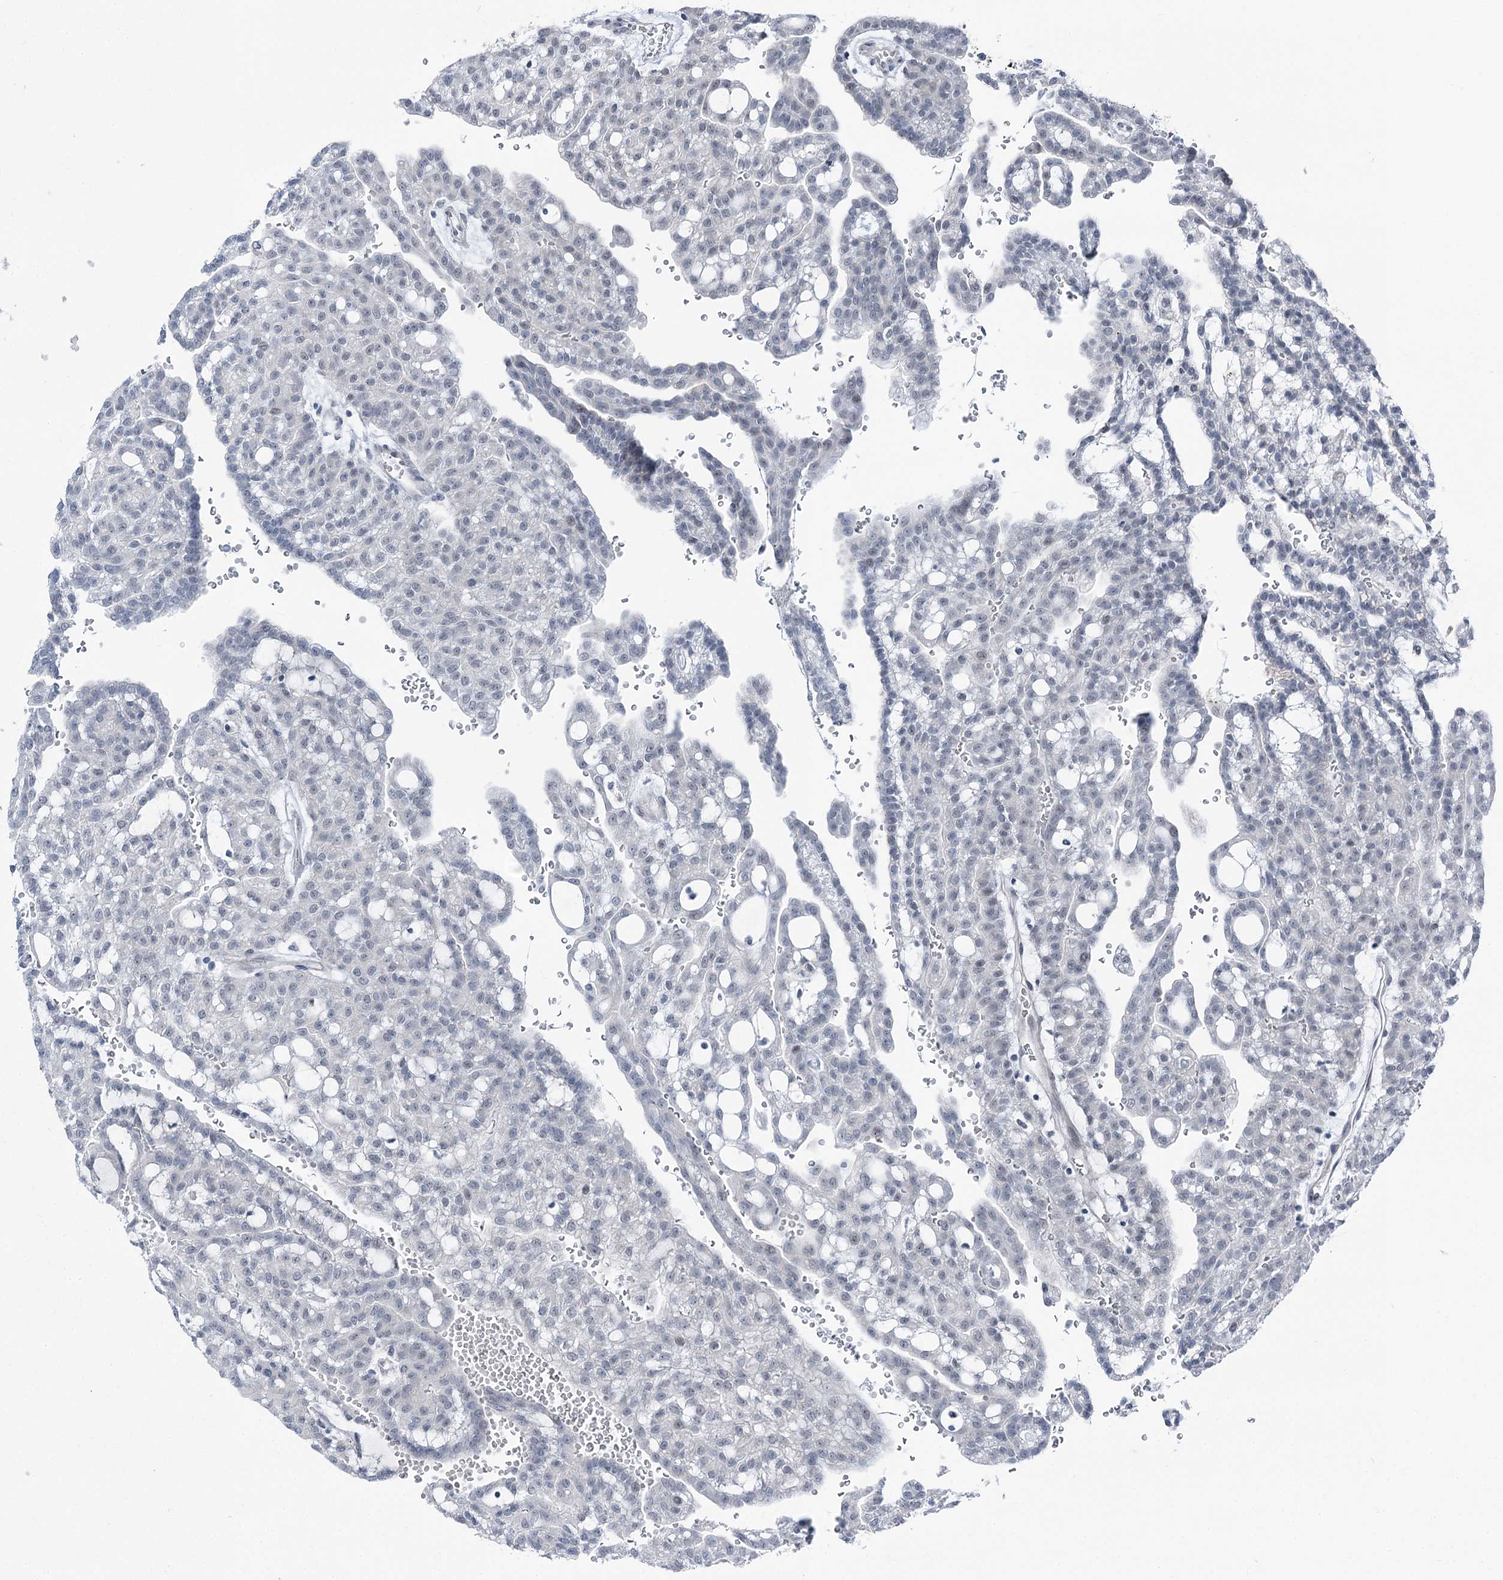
{"staining": {"intensity": "negative", "quantity": "none", "location": "none"}, "tissue": "renal cancer", "cell_type": "Tumor cells", "image_type": "cancer", "snomed": [{"axis": "morphology", "description": "Adenocarcinoma, NOS"}, {"axis": "topography", "description": "Kidney"}], "caption": "This is an IHC image of renal cancer (adenocarcinoma). There is no expression in tumor cells.", "gene": "STEEP1", "patient": {"sex": "male", "age": 63}}